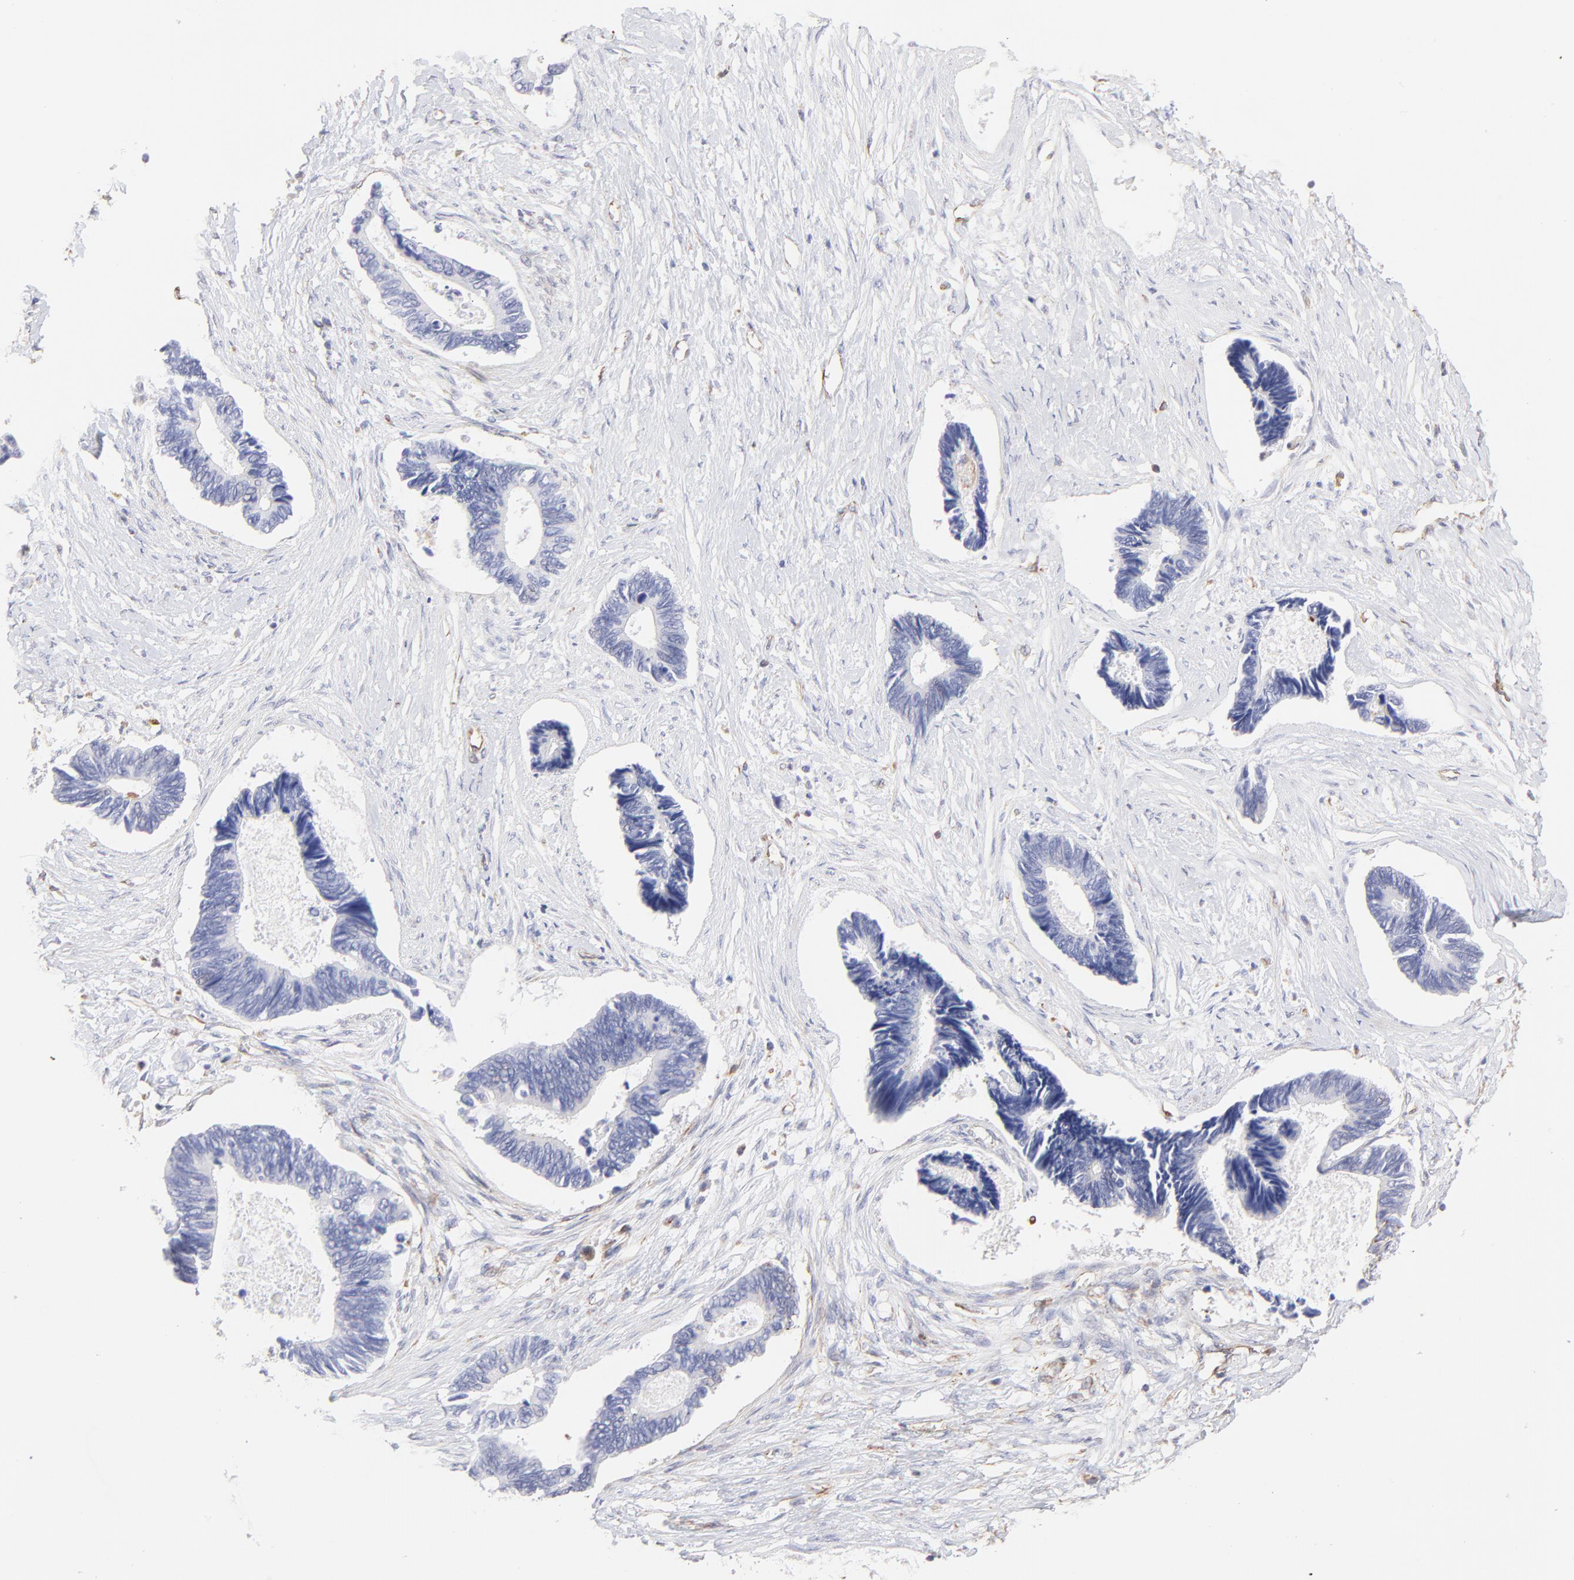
{"staining": {"intensity": "moderate", "quantity": "<25%", "location": "cytoplasmic/membranous"}, "tissue": "pancreatic cancer", "cell_type": "Tumor cells", "image_type": "cancer", "snomed": [{"axis": "morphology", "description": "Adenocarcinoma, NOS"}, {"axis": "topography", "description": "Pancreas"}], "caption": "Adenocarcinoma (pancreatic) stained for a protein displays moderate cytoplasmic/membranous positivity in tumor cells.", "gene": "COX8C", "patient": {"sex": "female", "age": 70}}